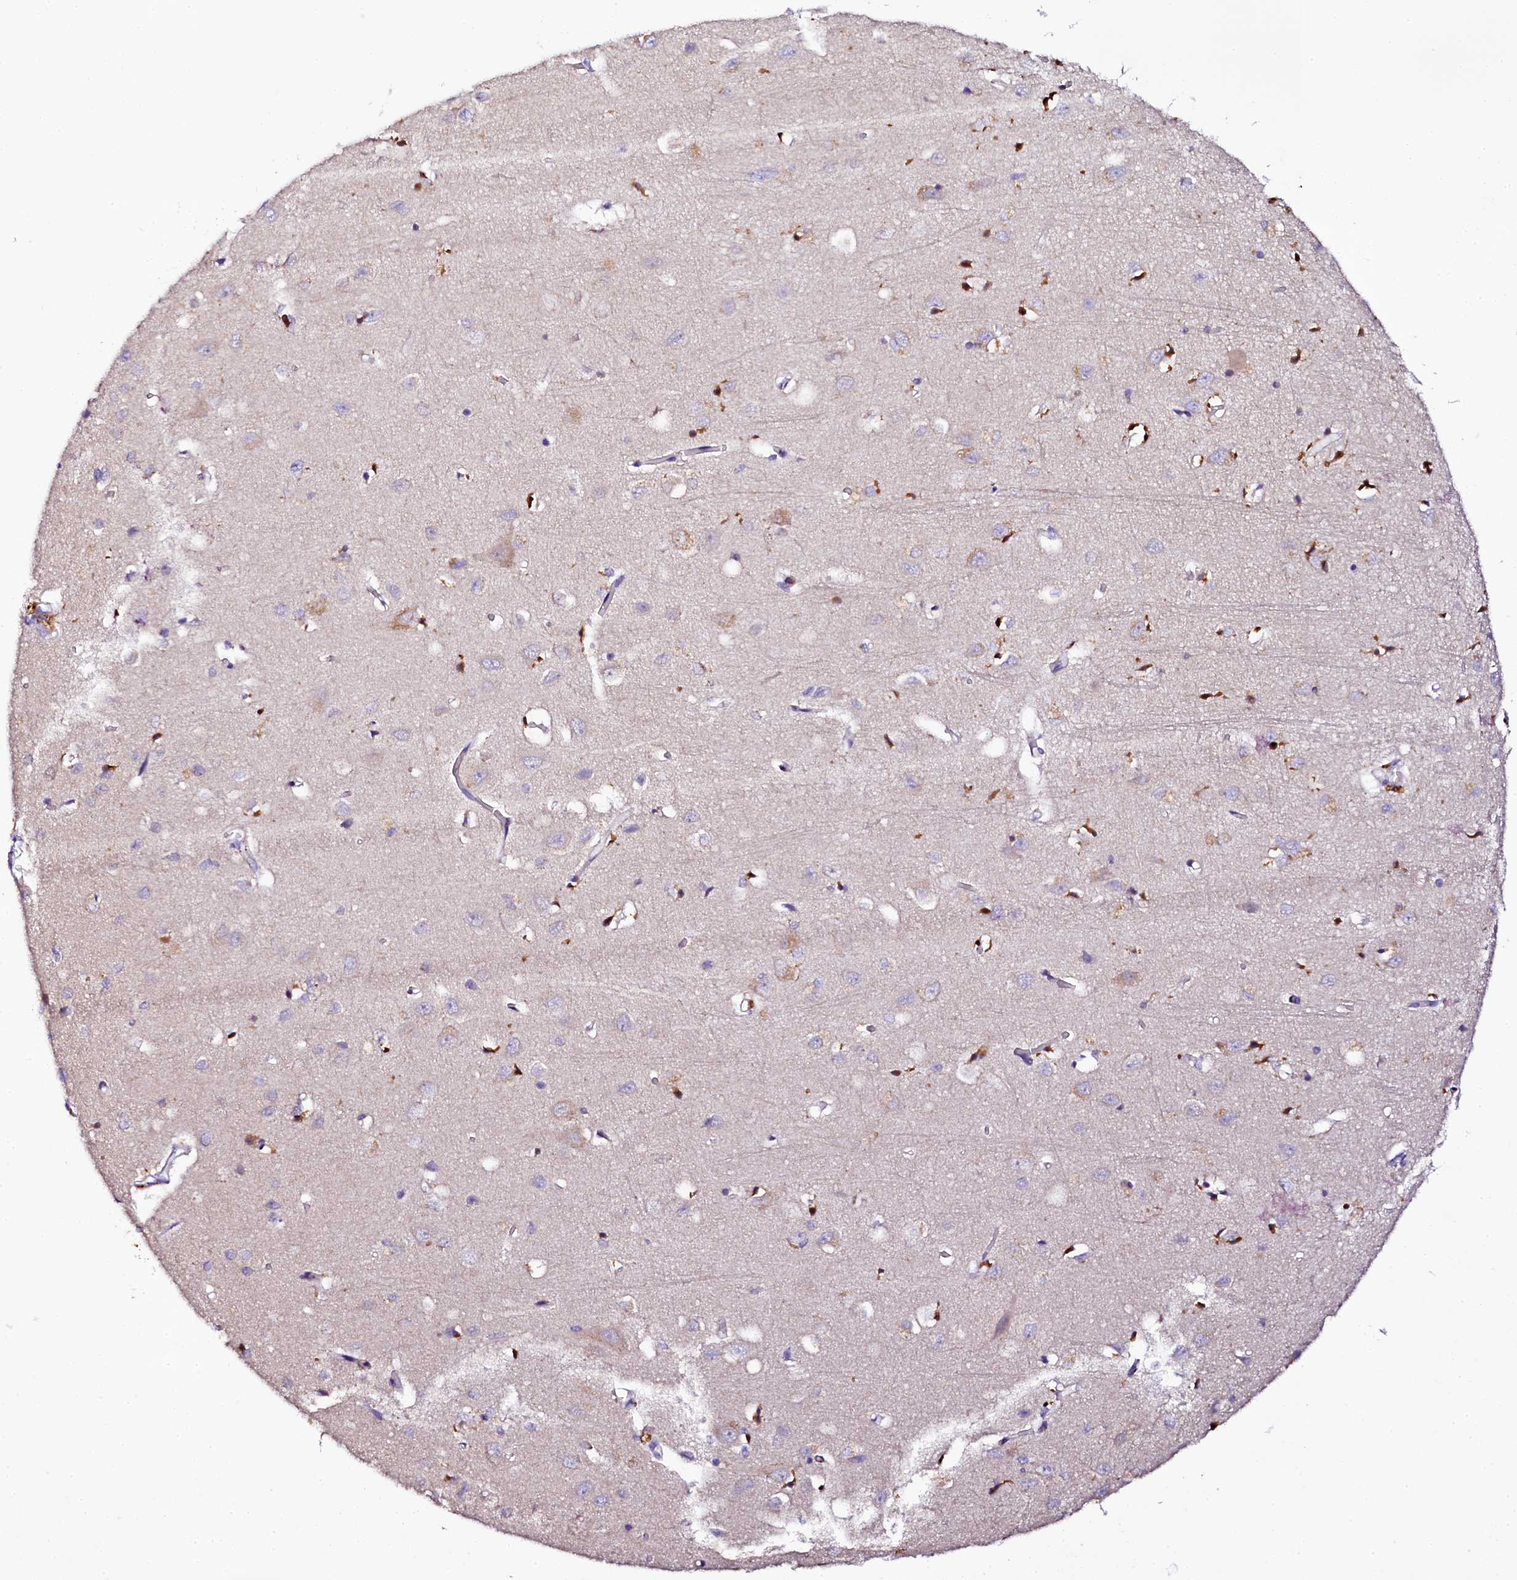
{"staining": {"intensity": "negative", "quantity": "none", "location": "none"}, "tissue": "cerebral cortex", "cell_type": "Endothelial cells", "image_type": "normal", "snomed": [{"axis": "morphology", "description": "Normal tissue, NOS"}, {"axis": "topography", "description": "Cerebral cortex"}], "caption": "Endothelial cells show no significant protein positivity in unremarkable cerebral cortex. (DAB (3,3'-diaminobenzidine) IHC, high magnification).", "gene": "NAA16", "patient": {"sex": "female", "age": 64}}